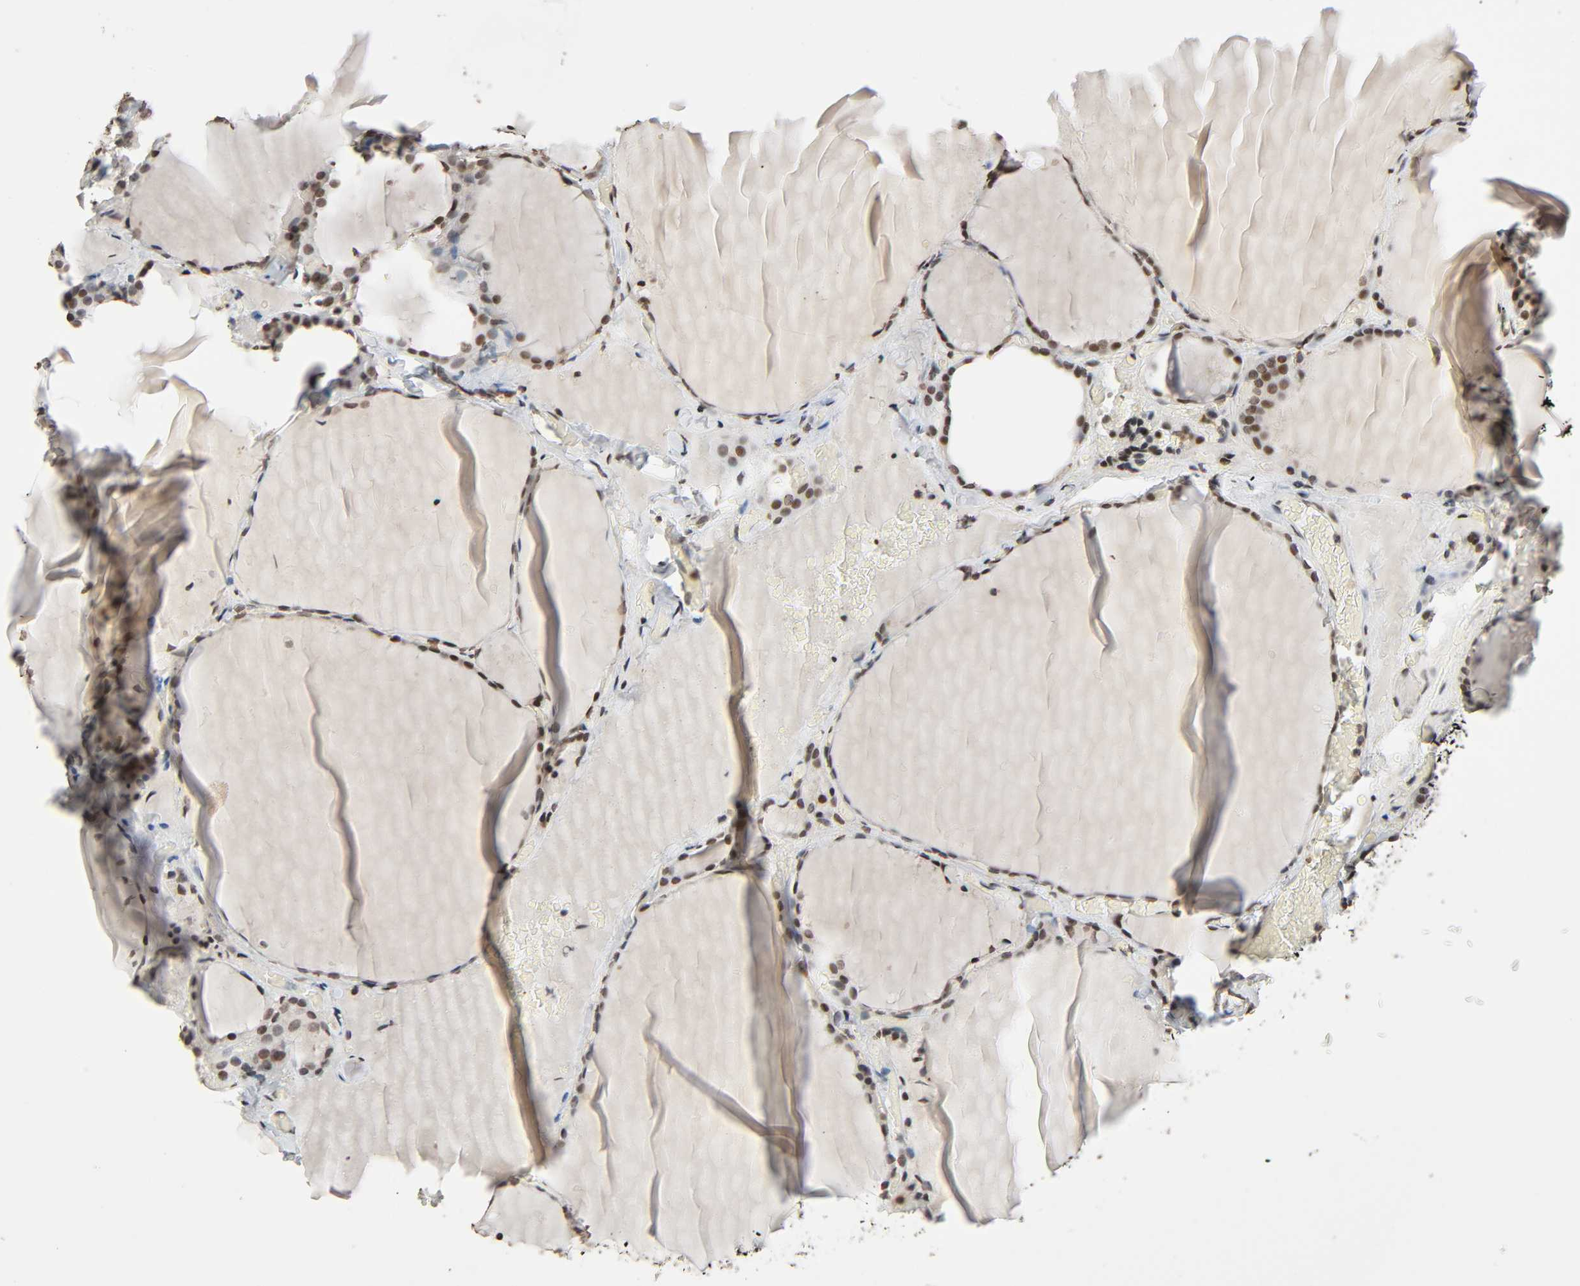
{"staining": {"intensity": "weak", "quantity": "<25%", "location": "nuclear"}, "tissue": "thyroid gland", "cell_type": "Glandular cells", "image_type": "normal", "snomed": [{"axis": "morphology", "description": "Normal tissue, NOS"}, {"axis": "topography", "description": "Thyroid gland"}], "caption": "This is a photomicrograph of IHC staining of normal thyroid gland, which shows no positivity in glandular cells.", "gene": "STK4", "patient": {"sex": "female", "age": 22}}